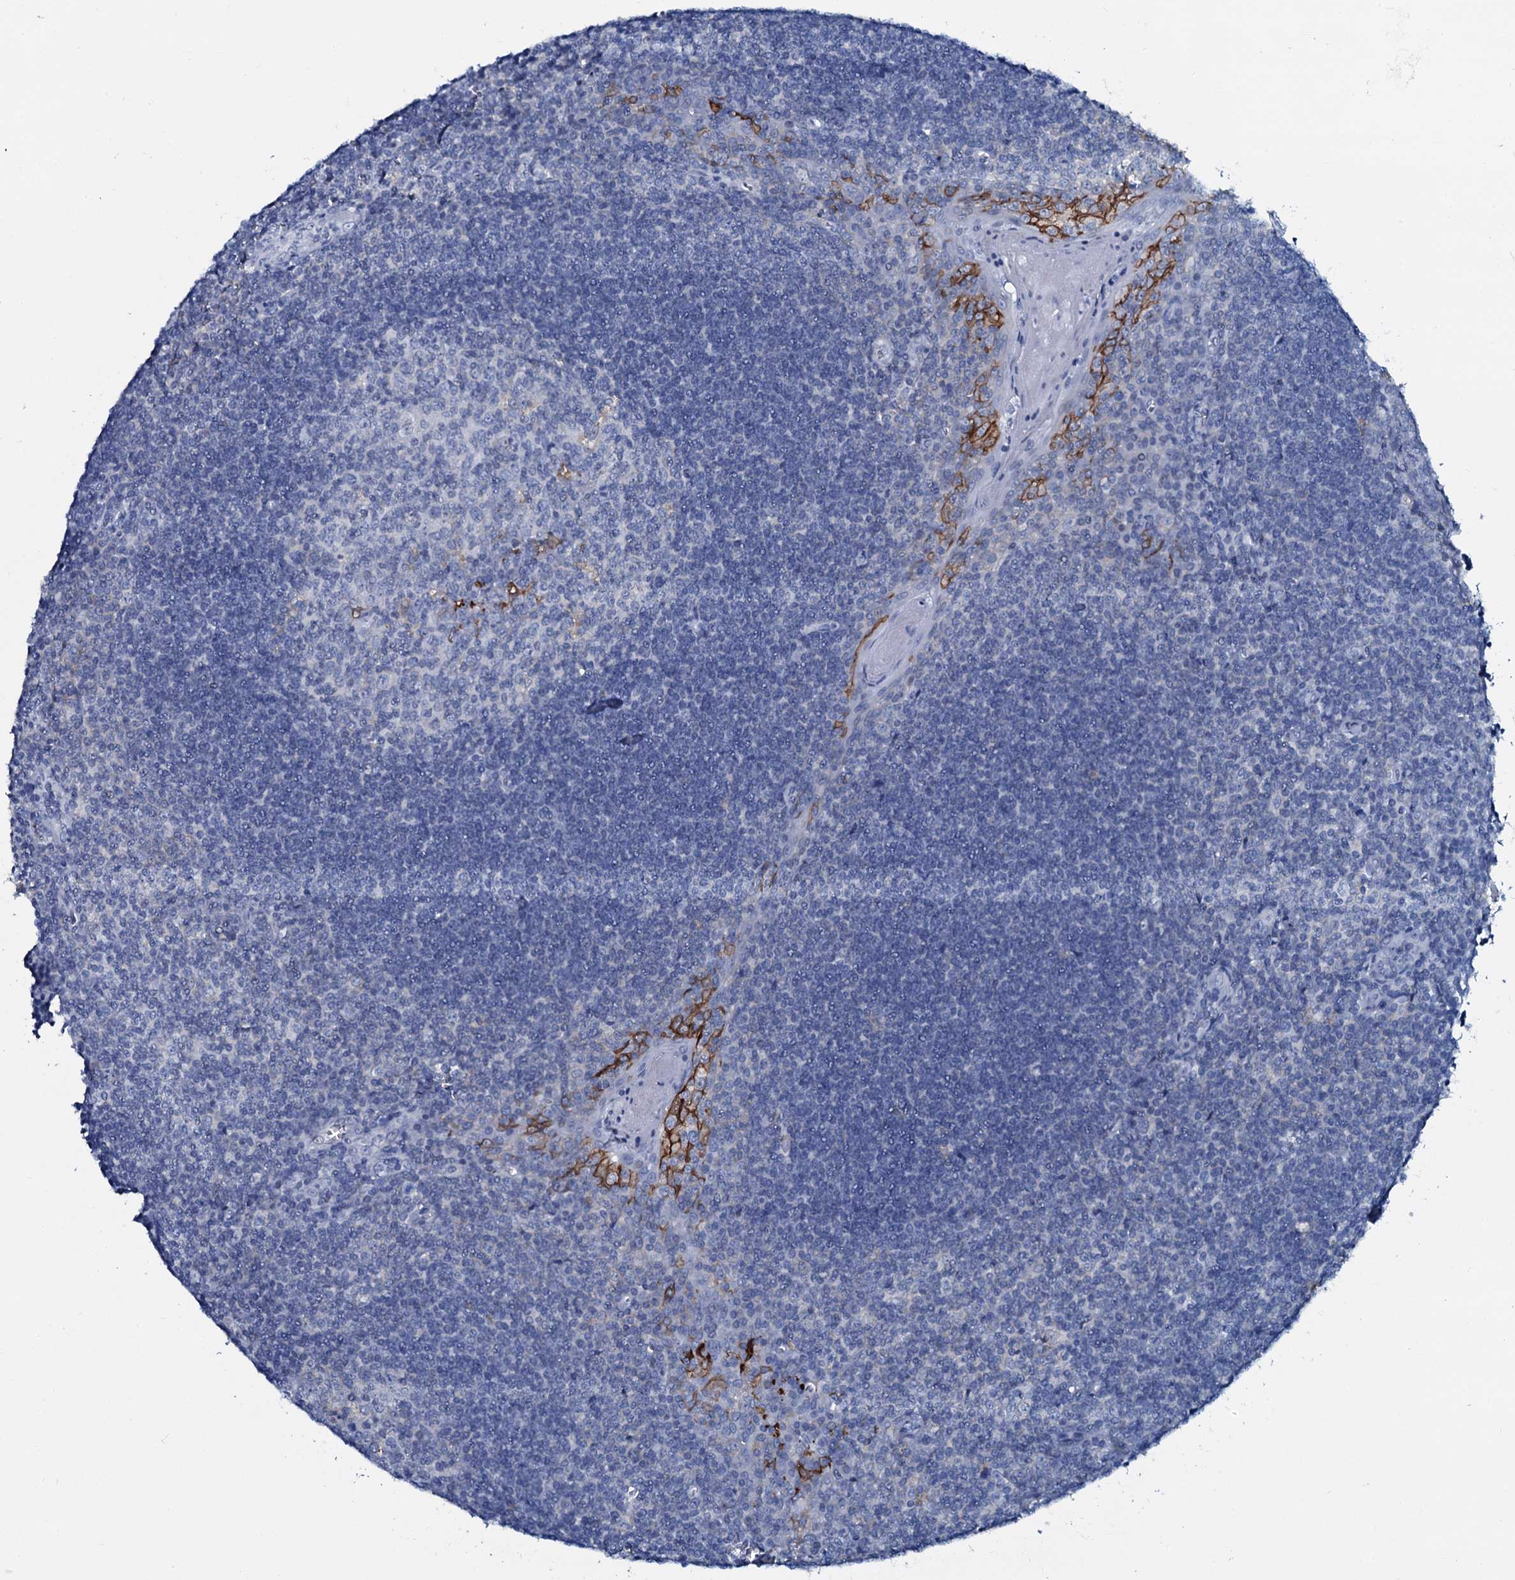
{"staining": {"intensity": "negative", "quantity": "none", "location": "none"}, "tissue": "tonsil", "cell_type": "Germinal center cells", "image_type": "normal", "snomed": [{"axis": "morphology", "description": "Normal tissue, NOS"}, {"axis": "topography", "description": "Tonsil"}], "caption": "The image exhibits no significant positivity in germinal center cells of tonsil. (Immunohistochemistry (ihc), brightfield microscopy, high magnification).", "gene": "SLC4A7", "patient": {"sex": "male", "age": 27}}